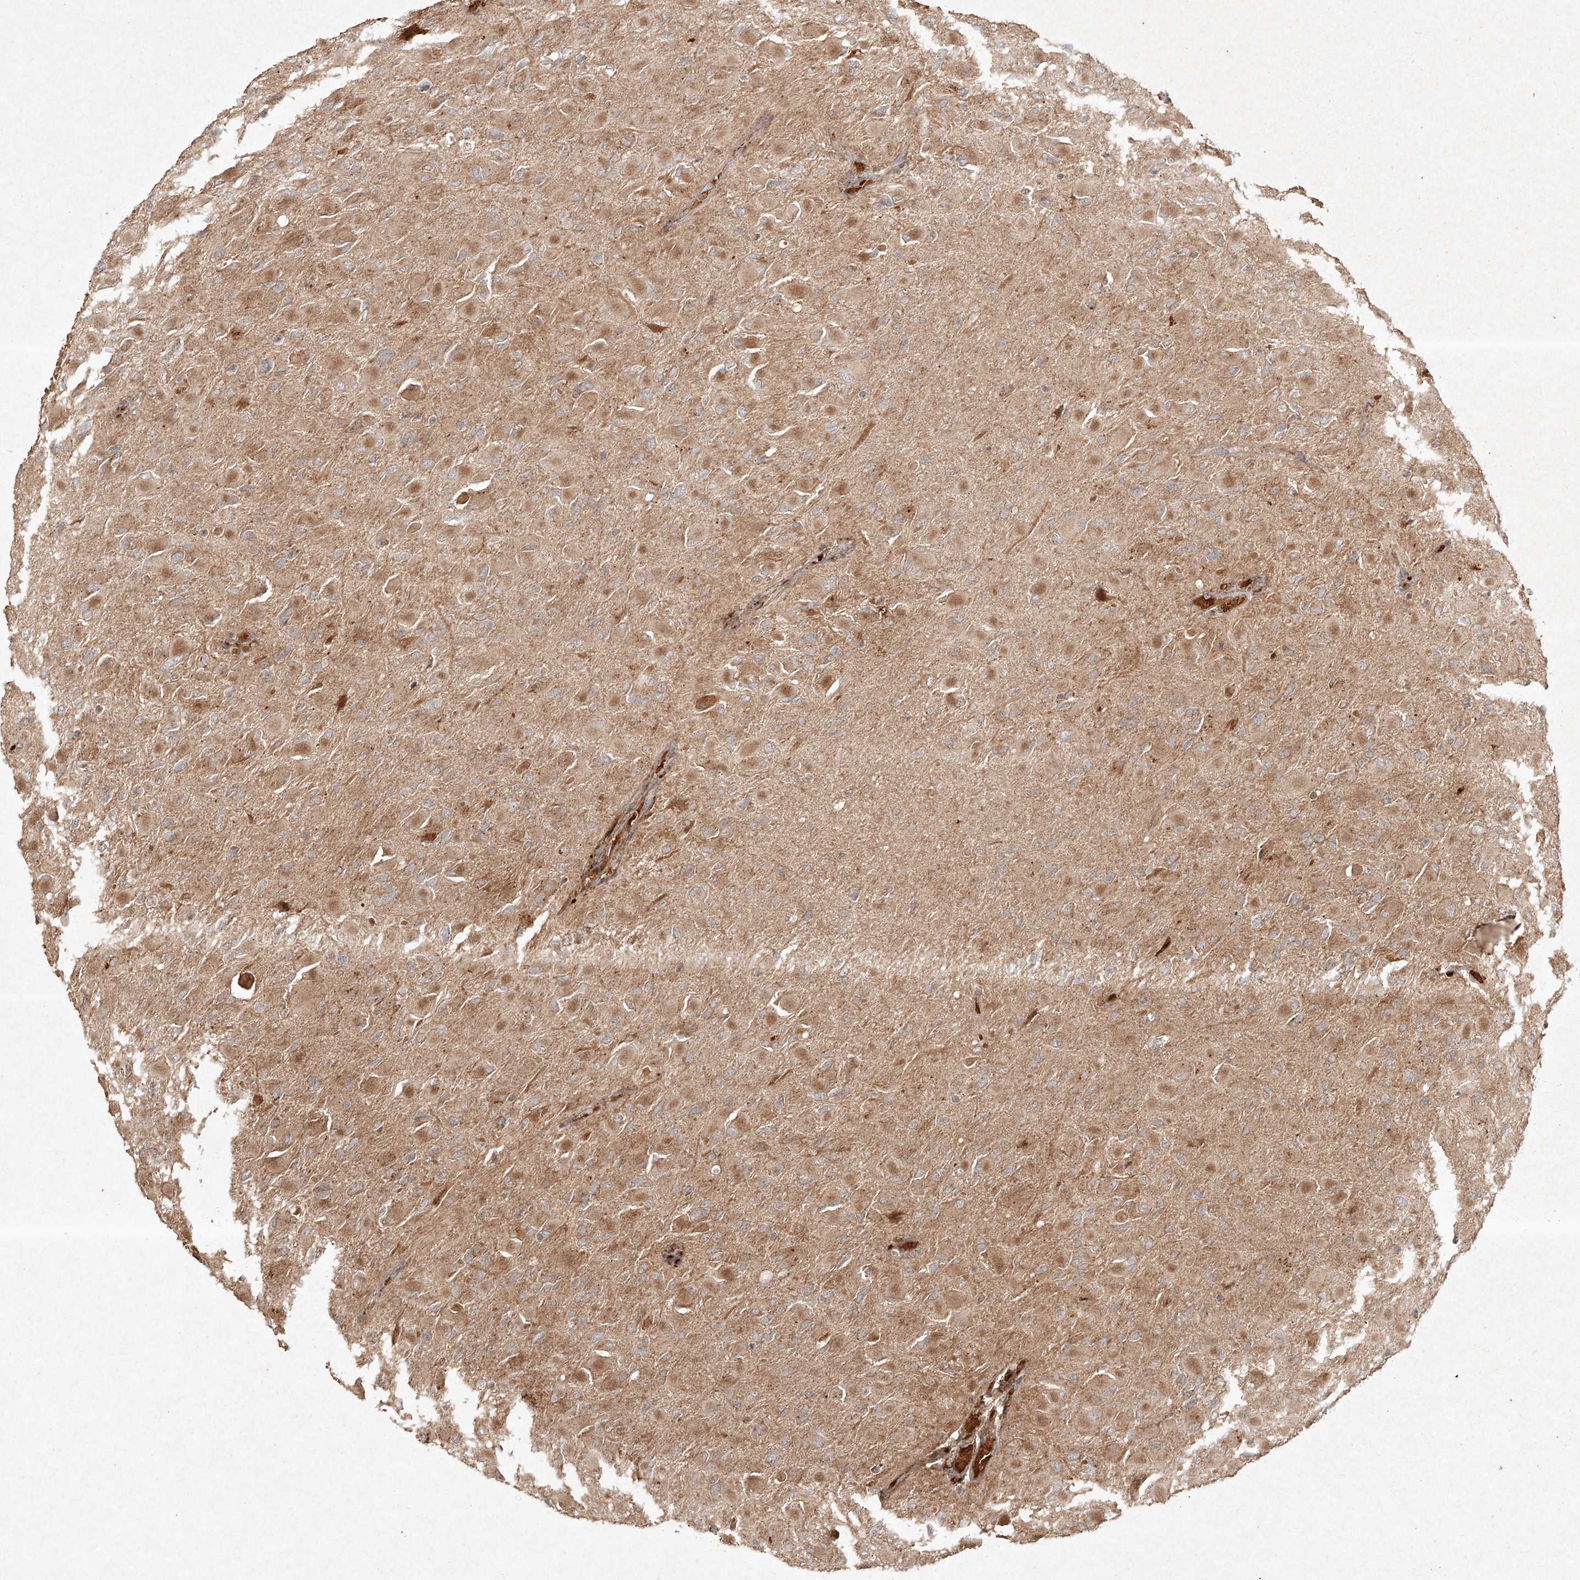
{"staining": {"intensity": "moderate", "quantity": "25%-75%", "location": "cytoplasmic/membranous"}, "tissue": "glioma", "cell_type": "Tumor cells", "image_type": "cancer", "snomed": [{"axis": "morphology", "description": "Glioma, malignant, High grade"}, {"axis": "topography", "description": "Cerebral cortex"}], "caption": "High-grade glioma (malignant) was stained to show a protein in brown. There is medium levels of moderate cytoplasmic/membranous expression in about 25%-75% of tumor cells.", "gene": "CYYR1", "patient": {"sex": "female", "age": 36}}